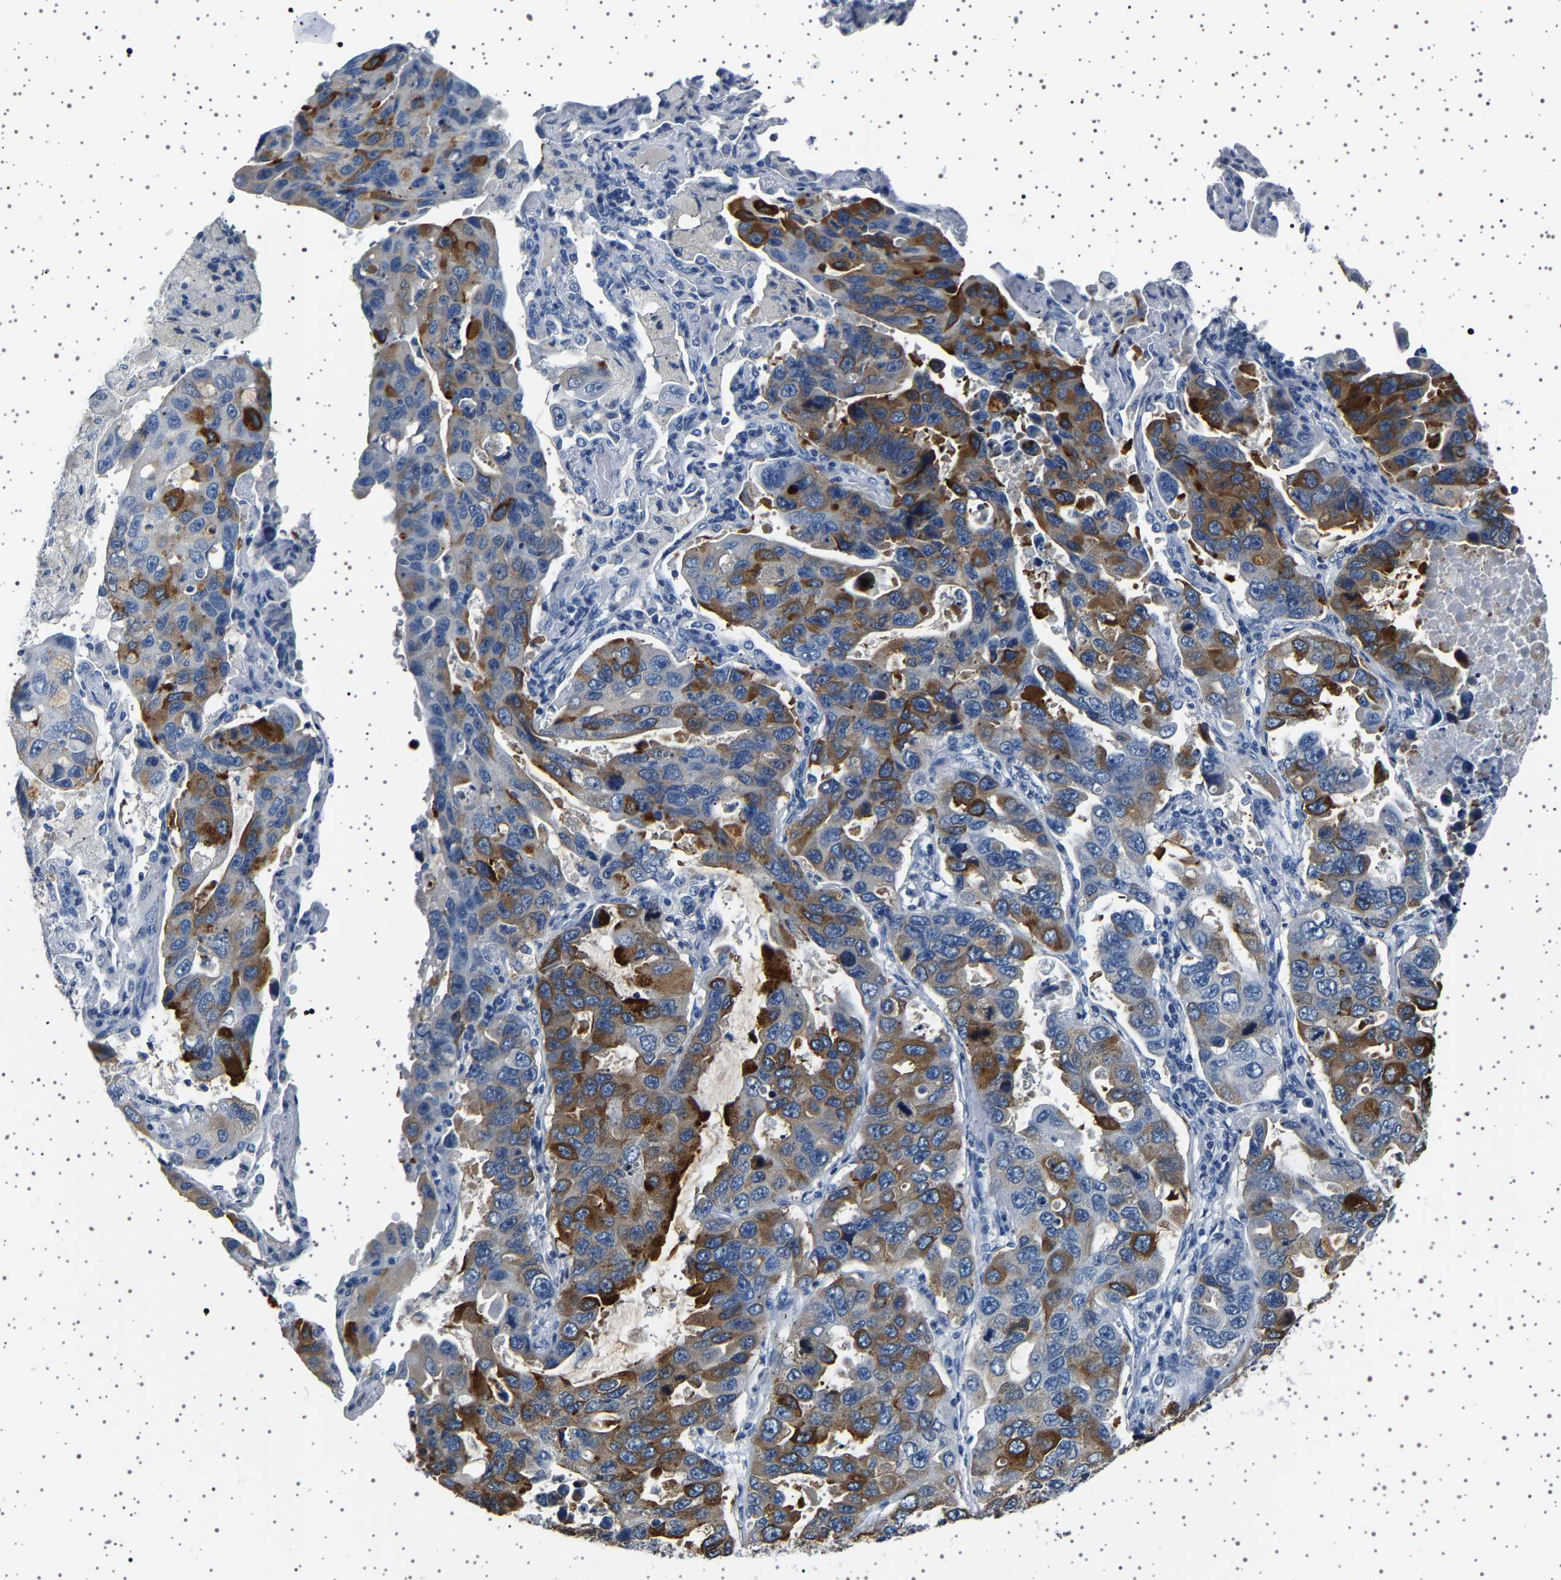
{"staining": {"intensity": "strong", "quantity": "25%-75%", "location": "cytoplasmic/membranous"}, "tissue": "lung cancer", "cell_type": "Tumor cells", "image_type": "cancer", "snomed": [{"axis": "morphology", "description": "Adenocarcinoma, NOS"}, {"axis": "topography", "description": "Lung"}], "caption": "Lung cancer stained for a protein (brown) demonstrates strong cytoplasmic/membranous positive expression in approximately 25%-75% of tumor cells.", "gene": "TFF3", "patient": {"sex": "male", "age": 64}}